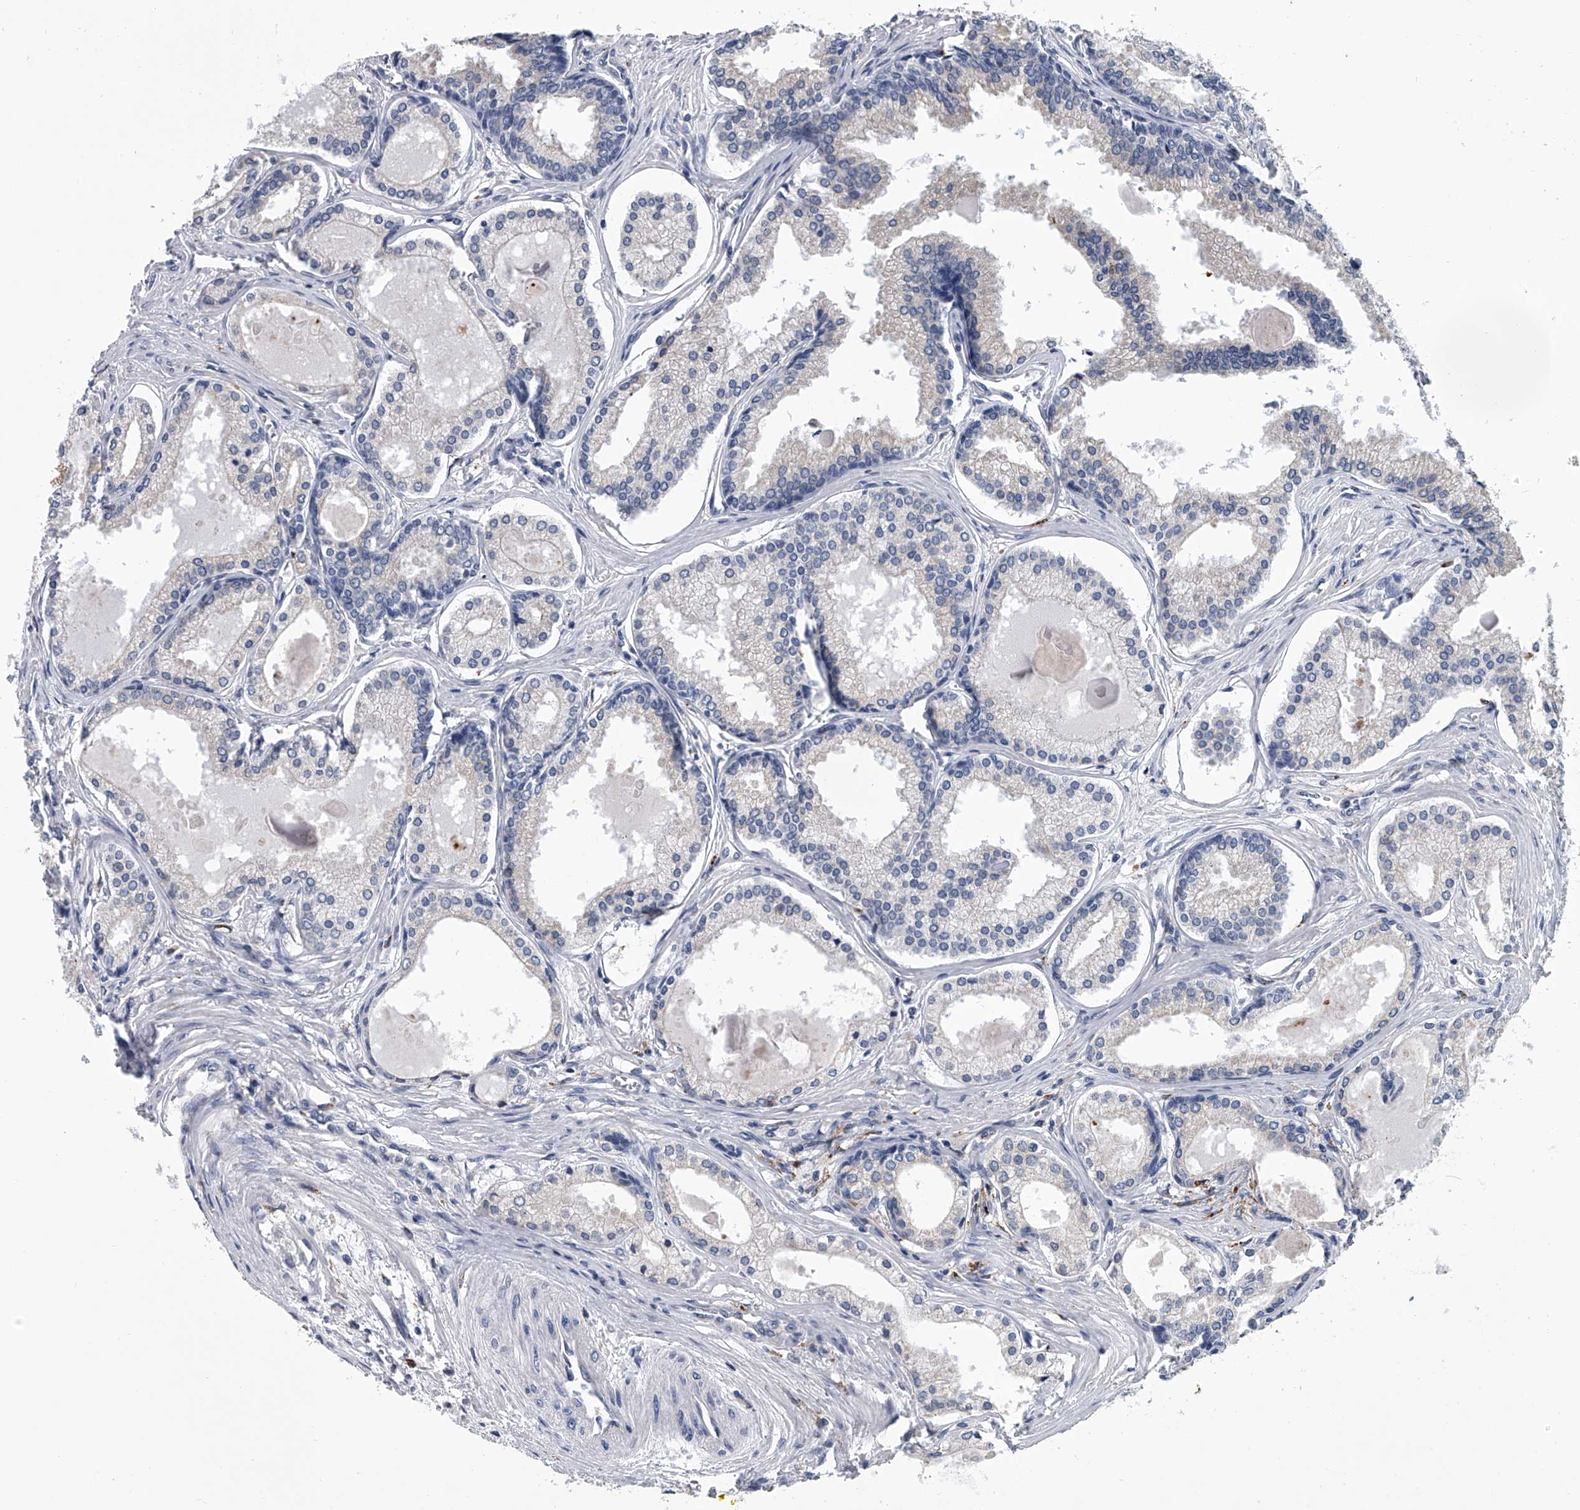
{"staining": {"intensity": "negative", "quantity": "none", "location": "none"}, "tissue": "prostate cancer", "cell_type": "Tumor cells", "image_type": "cancer", "snomed": [{"axis": "morphology", "description": "Adenocarcinoma, High grade"}, {"axis": "topography", "description": "Prostate"}], "caption": "Immunohistochemistry (IHC) of prostate cancer (adenocarcinoma (high-grade)) shows no staining in tumor cells. (Brightfield microscopy of DAB (3,3'-diaminobenzidine) immunohistochemistry (IHC) at high magnification).", "gene": "TRIM8", "patient": {"sex": "male", "age": 68}}